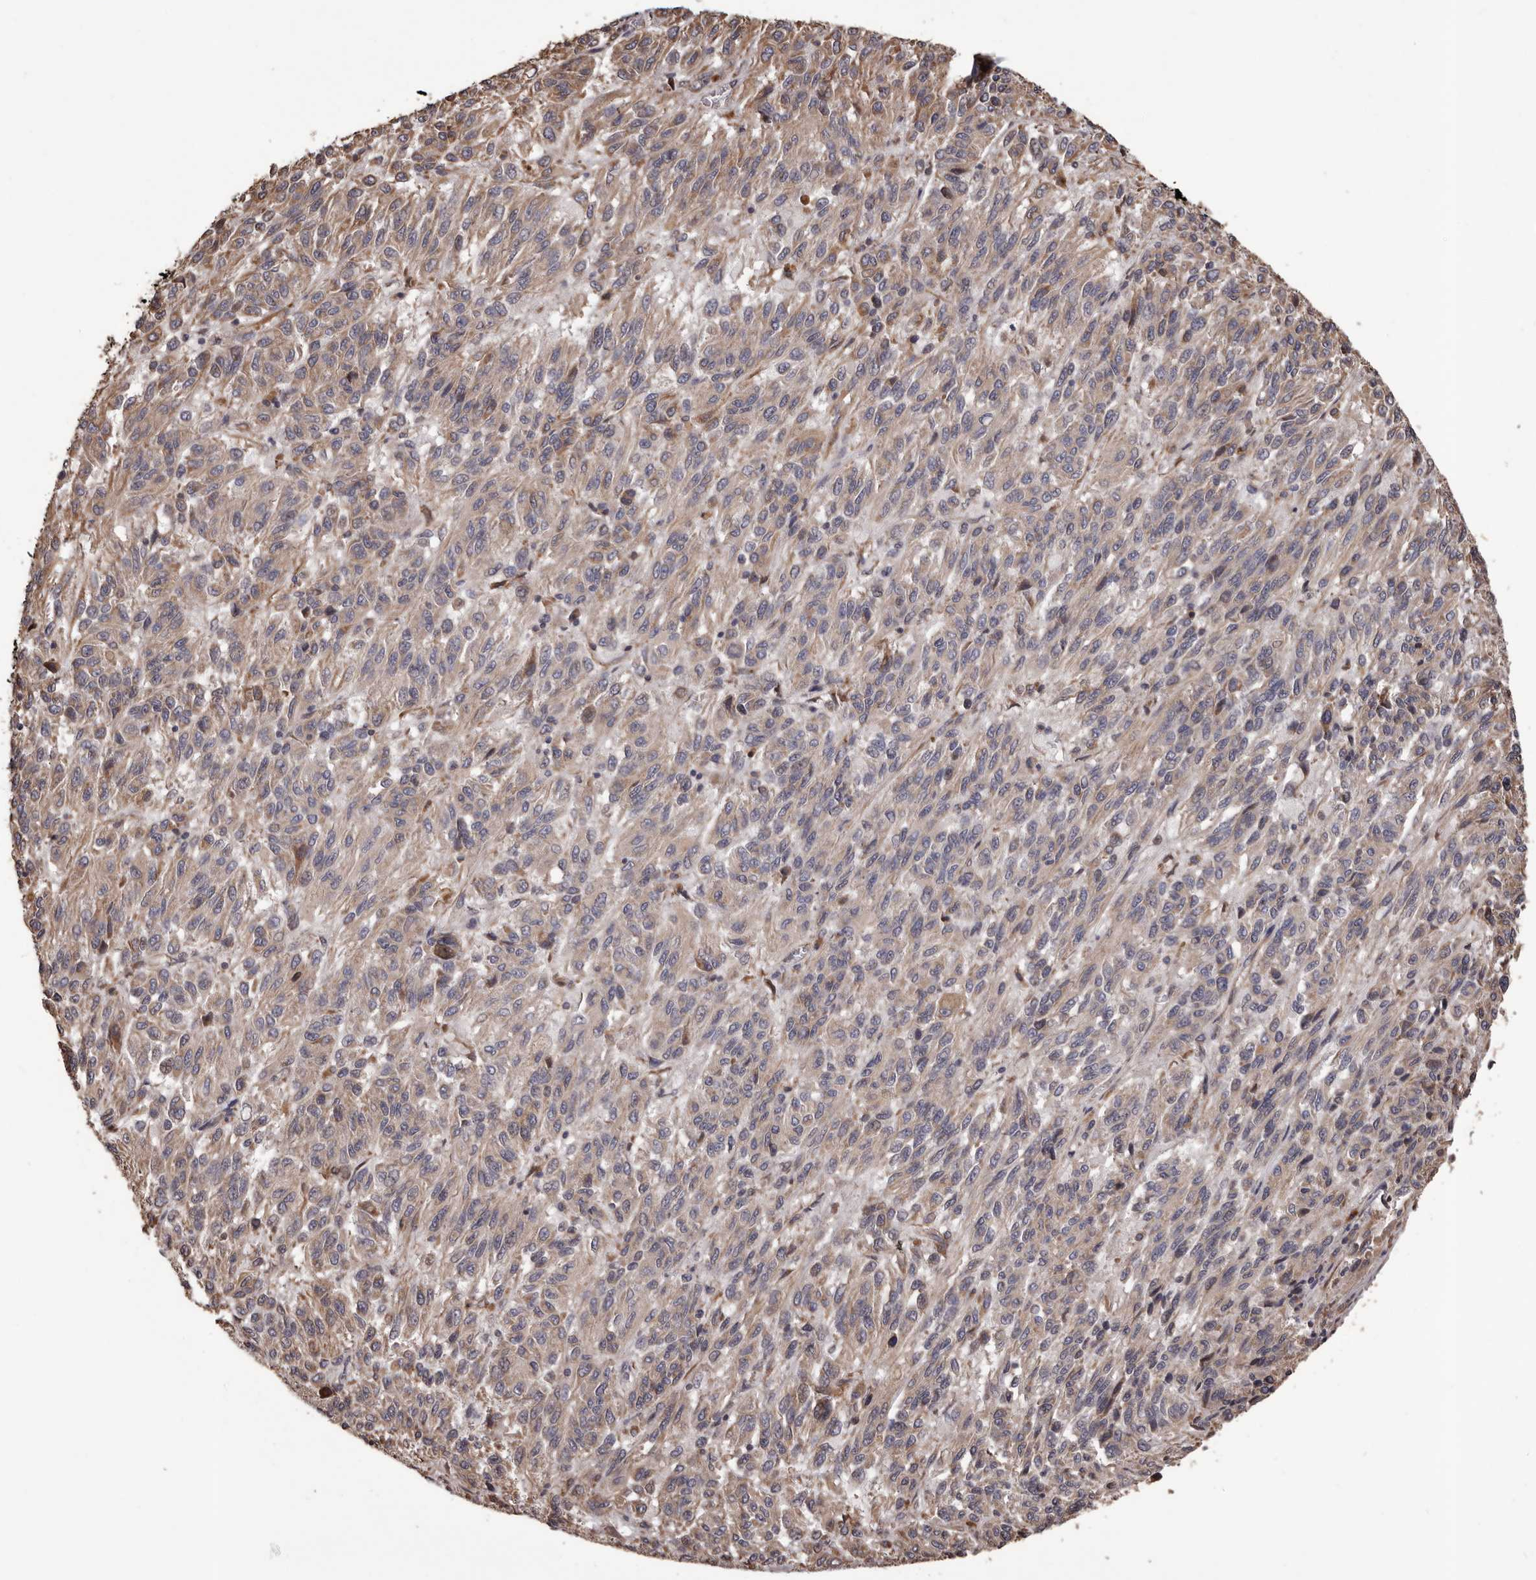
{"staining": {"intensity": "weak", "quantity": "25%-75%", "location": "cytoplasmic/membranous"}, "tissue": "melanoma", "cell_type": "Tumor cells", "image_type": "cancer", "snomed": [{"axis": "morphology", "description": "Malignant melanoma, Metastatic site"}, {"axis": "topography", "description": "Lung"}], "caption": "Malignant melanoma (metastatic site) stained for a protein reveals weak cytoplasmic/membranous positivity in tumor cells. (Brightfield microscopy of DAB IHC at high magnification).", "gene": "CEP104", "patient": {"sex": "male", "age": 64}}